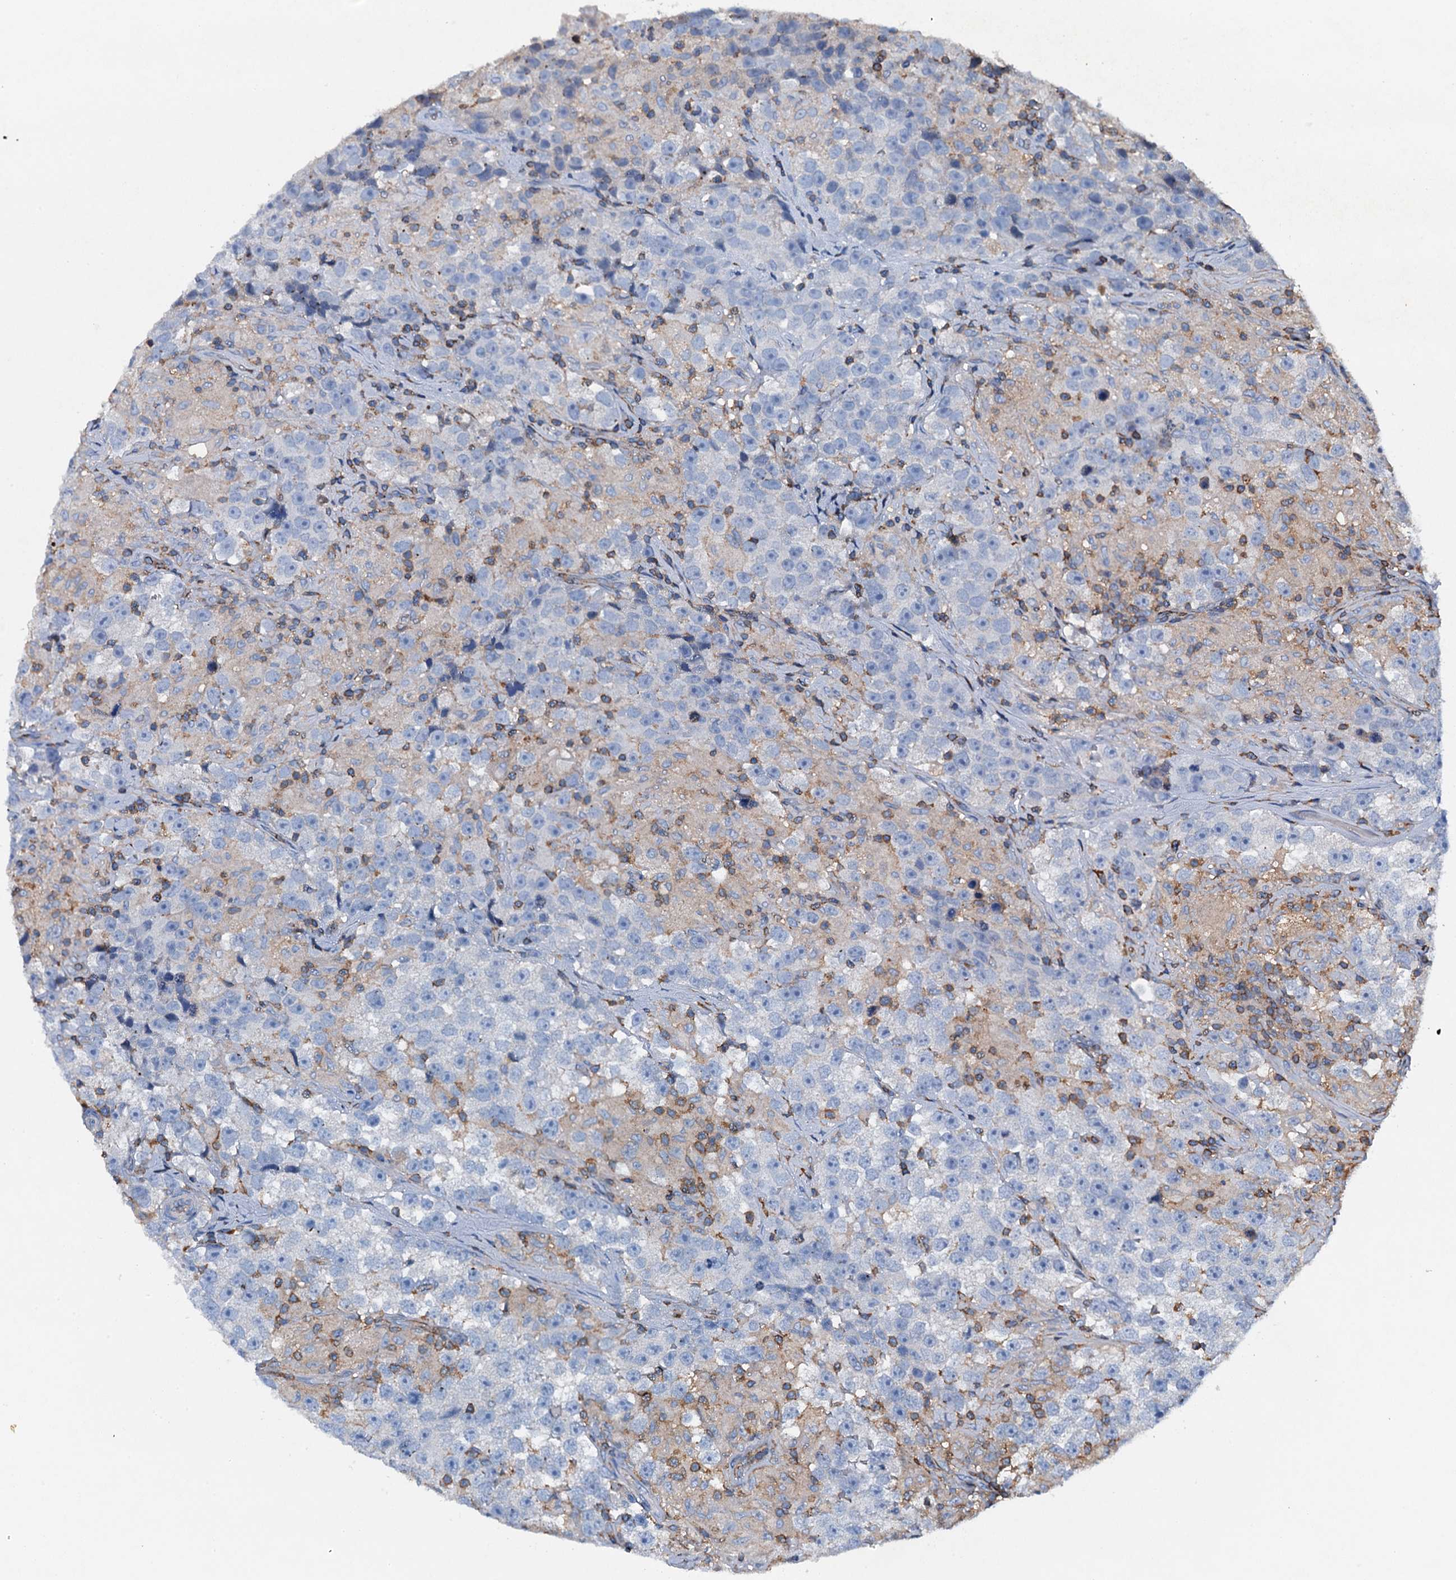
{"staining": {"intensity": "negative", "quantity": "none", "location": "none"}, "tissue": "testis cancer", "cell_type": "Tumor cells", "image_type": "cancer", "snomed": [{"axis": "morphology", "description": "Seminoma, NOS"}, {"axis": "topography", "description": "Testis"}], "caption": "Human testis cancer stained for a protein using IHC shows no positivity in tumor cells.", "gene": "MS4A4E", "patient": {"sex": "male", "age": 46}}